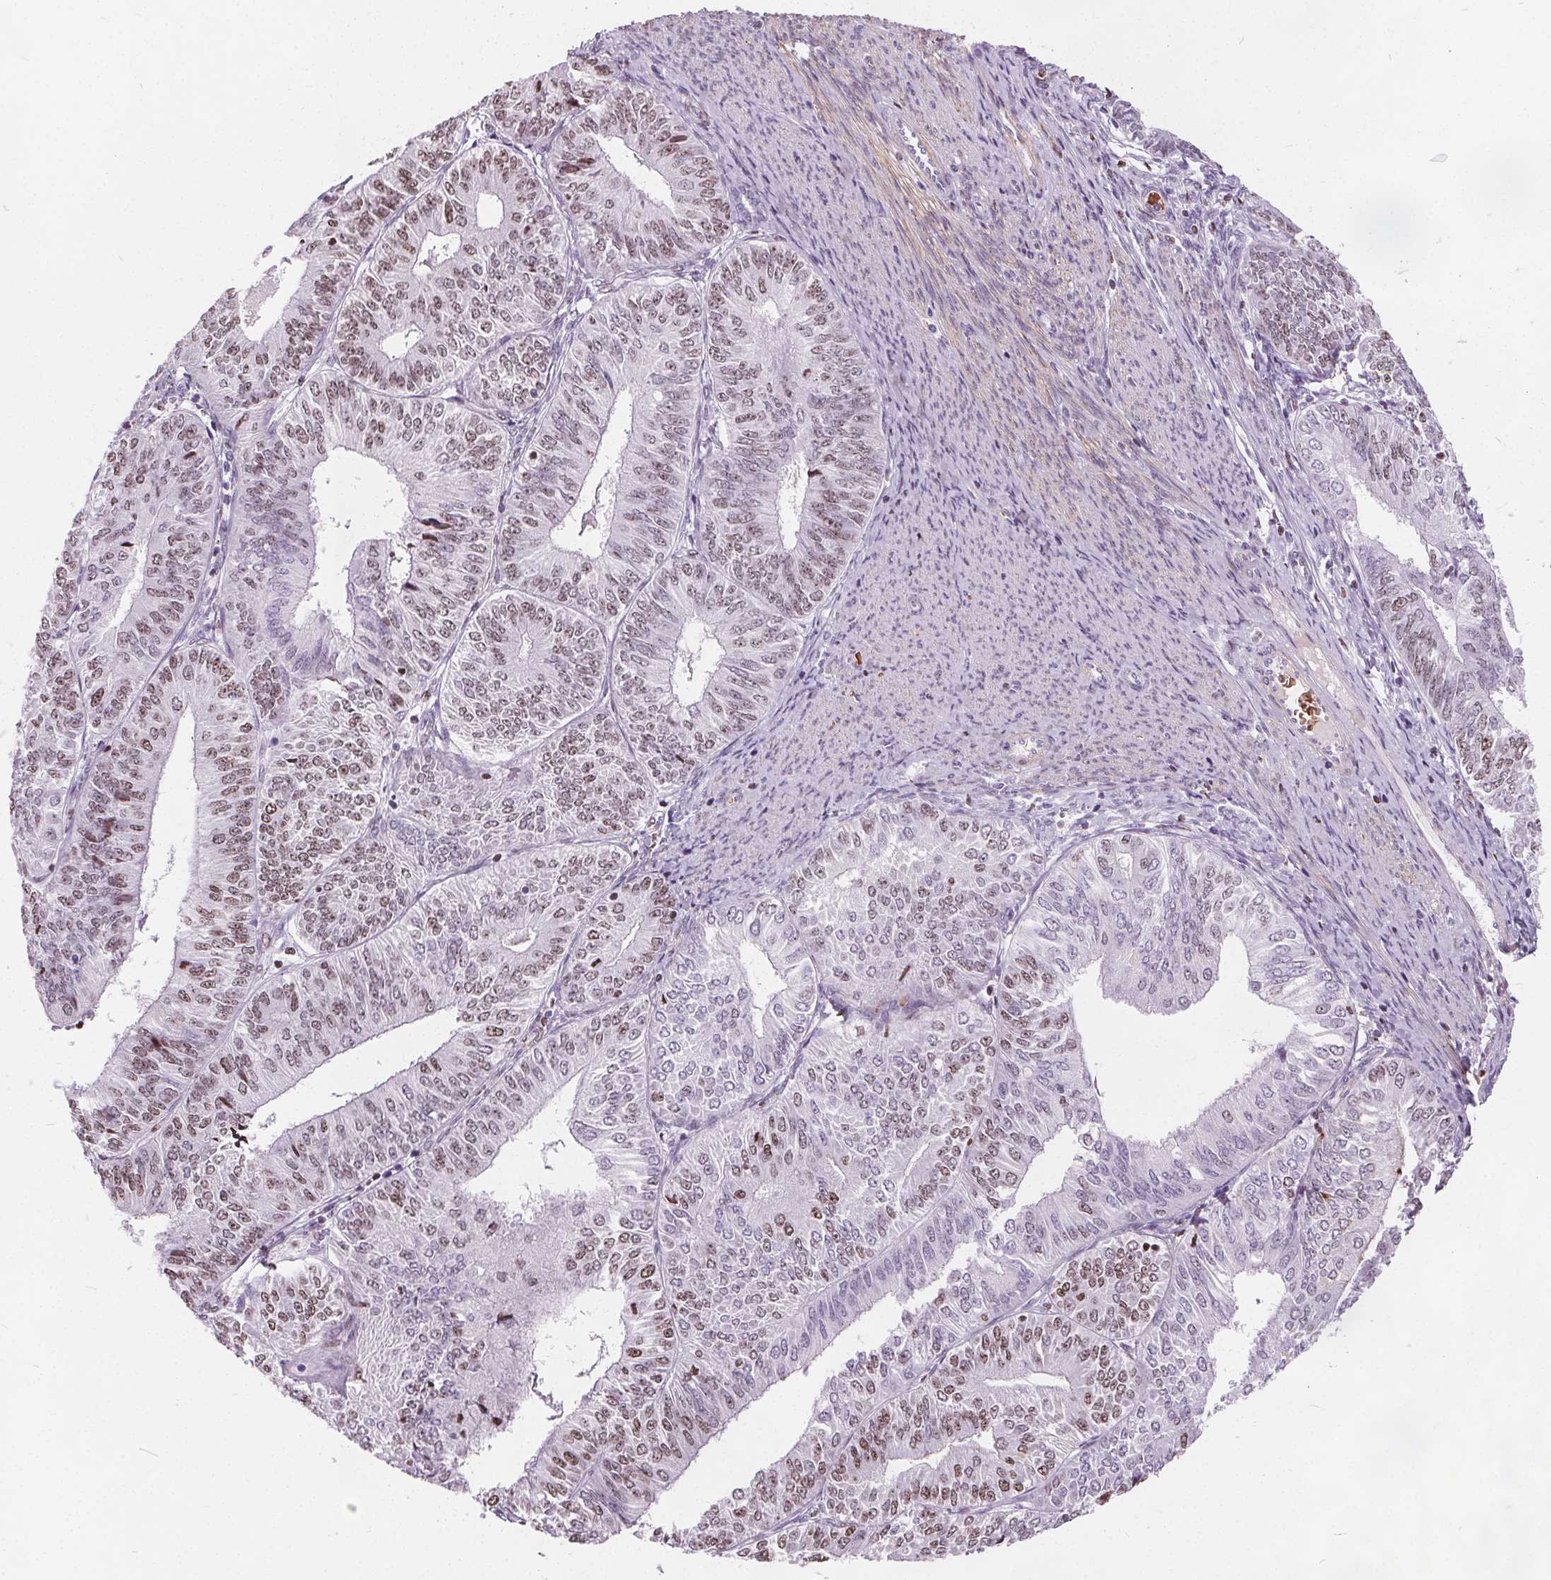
{"staining": {"intensity": "weak", "quantity": "25%-75%", "location": "nuclear"}, "tissue": "endometrial cancer", "cell_type": "Tumor cells", "image_type": "cancer", "snomed": [{"axis": "morphology", "description": "Adenocarcinoma, NOS"}, {"axis": "topography", "description": "Endometrium"}], "caption": "This is an image of immunohistochemistry staining of adenocarcinoma (endometrial), which shows weak staining in the nuclear of tumor cells.", "gene": "ISLR2", "patient": {"sex": "female", "age": 58}}